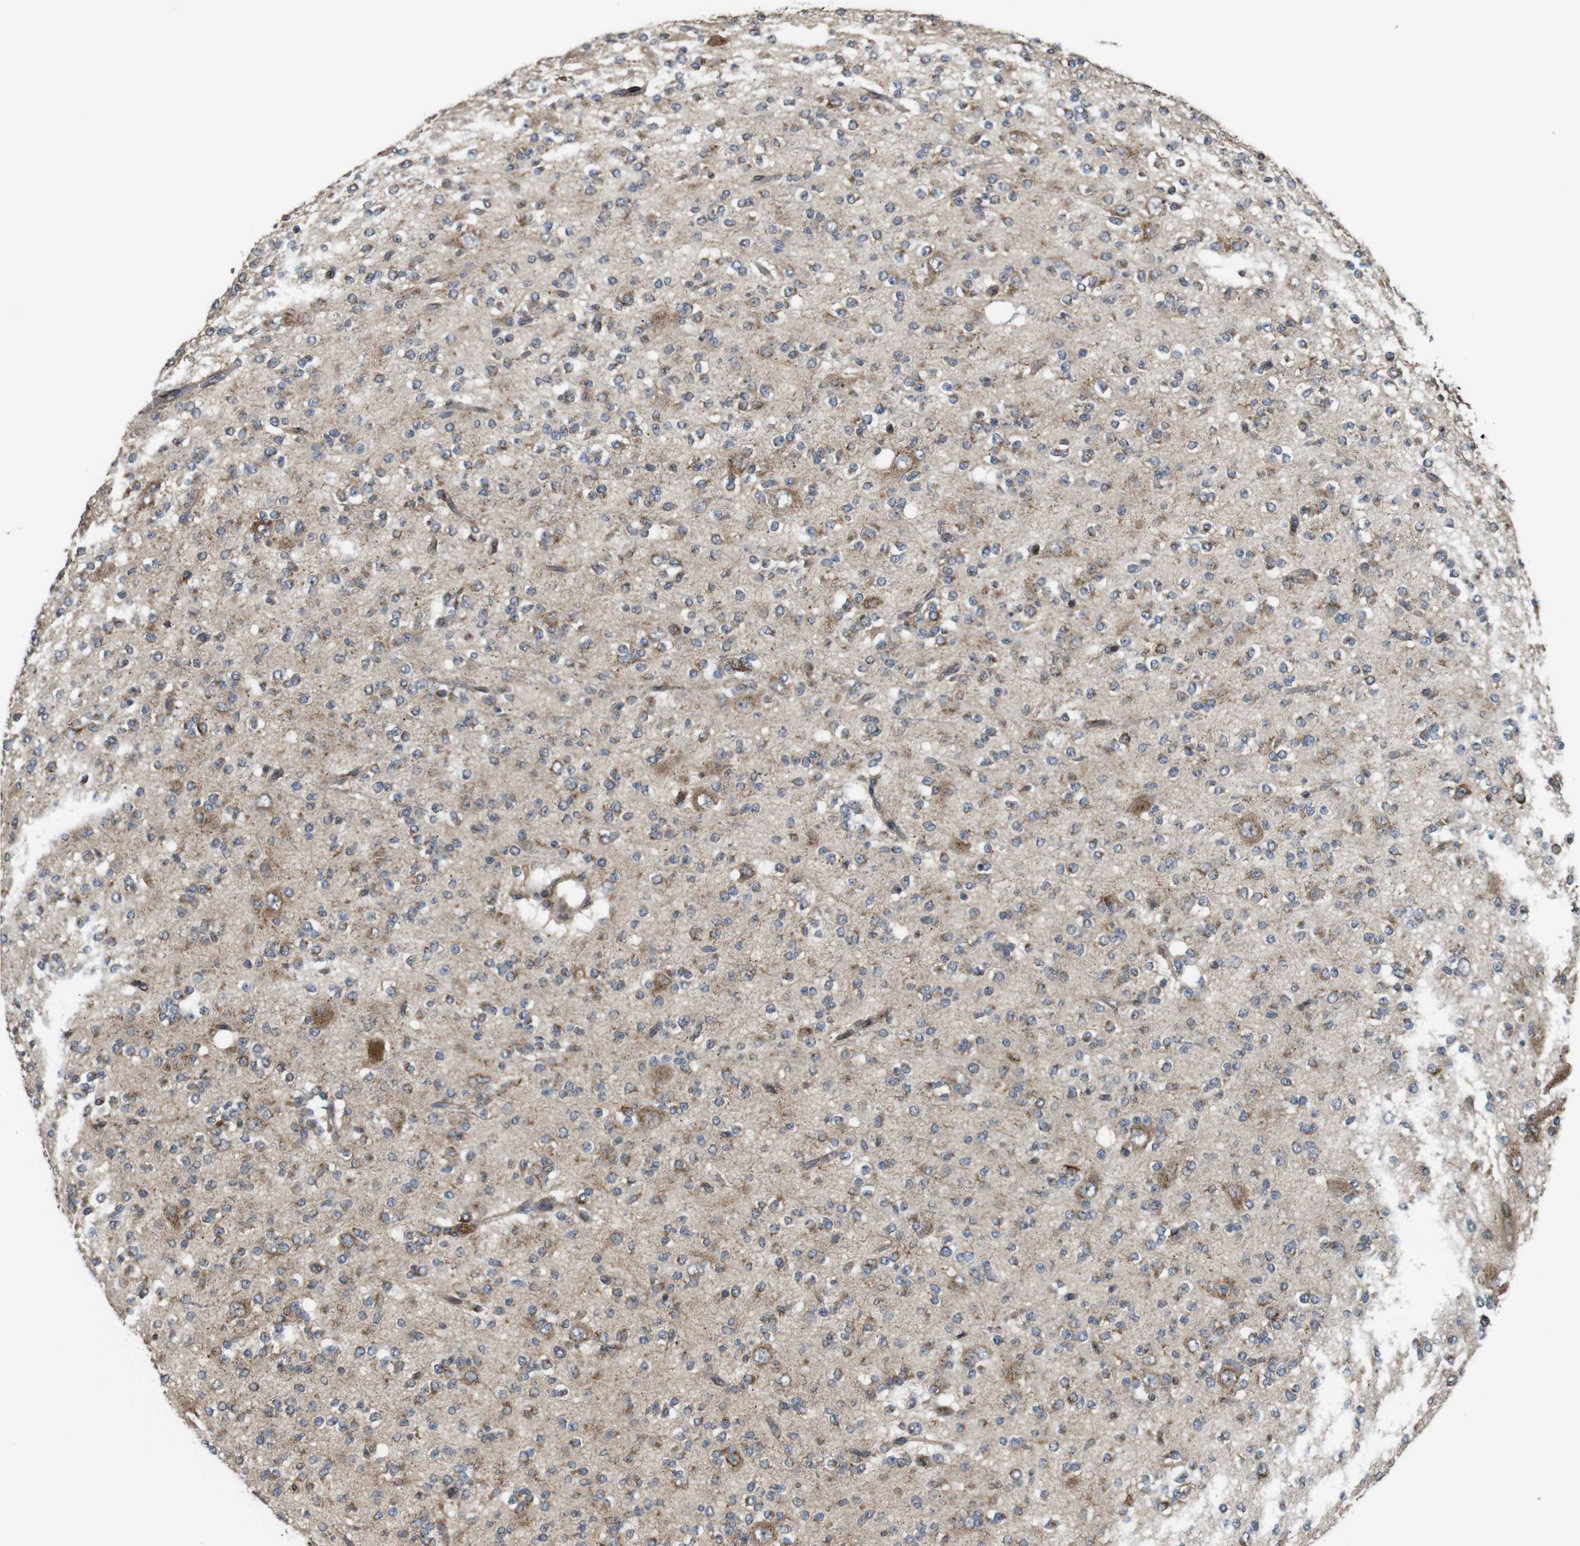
{"staining": {"intensity": "moderate", "quantity": "25%-75%", "location": "cytoplasmic/membranous"}, "tissue": "glioma", "cell_type": "Tumor cells", "image_type": "cancer", "snomed": [{"axis": "morphology", "description": "Glioma, malignant, Low grade"}, {"axis": "topography", "description": "Brain"}], "caption": "Brown immunohistochemical staining in glioma exhibits moderate cytoplasmic/membranous positivity in about 25%-75% of tumor cells.", "gene": "EFCAB14", "patient": {"sex": "male", "age": 38}}